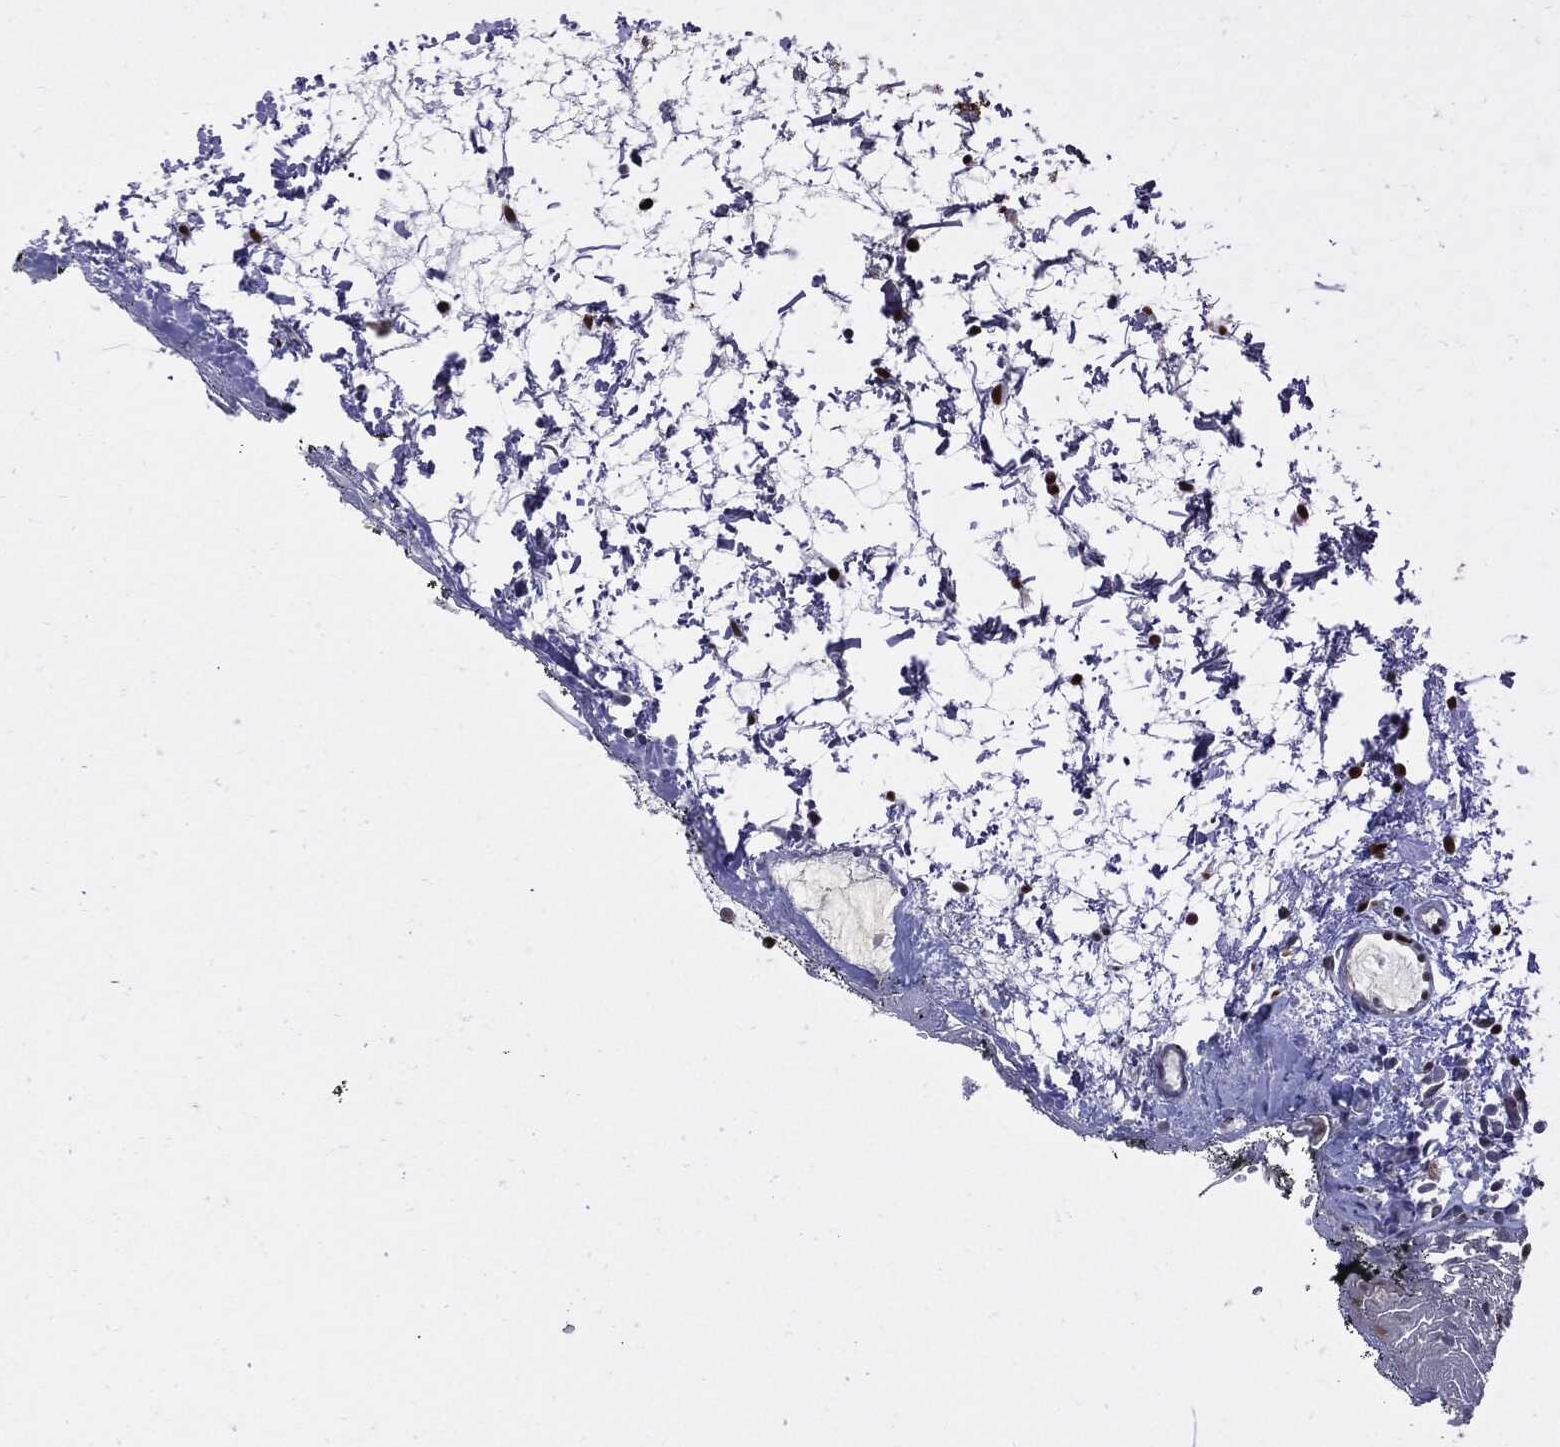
{"staining": {"intensity": "strong", "quantity": ">75%", "location": "nuclear"}, "tissue": "oral mucosa", "cell_type": "Squamous epithelial cells", "image_type": "normal", "snomed": [{"axis": "morphology", "description": "Normal tissue, NOS"}, {"axis": "morphology", "description": "Squamous cell carcinoma, NOS"}, {"axis": "topography", "description": "Oral tissue"}, {"axis": "topography", "description": "Tounge, NOS"}, {"axis": "topography", "description": "Head-Neck"}], "caption": "IHC histopathology image of benign human oral mucosa stained for a protein (brown), which reveals high levels of strong nuclear expression in about >75% of squamous epithelial cells.", "gene": "PCNA", "patient": {"sex": "female", "age": 80}}